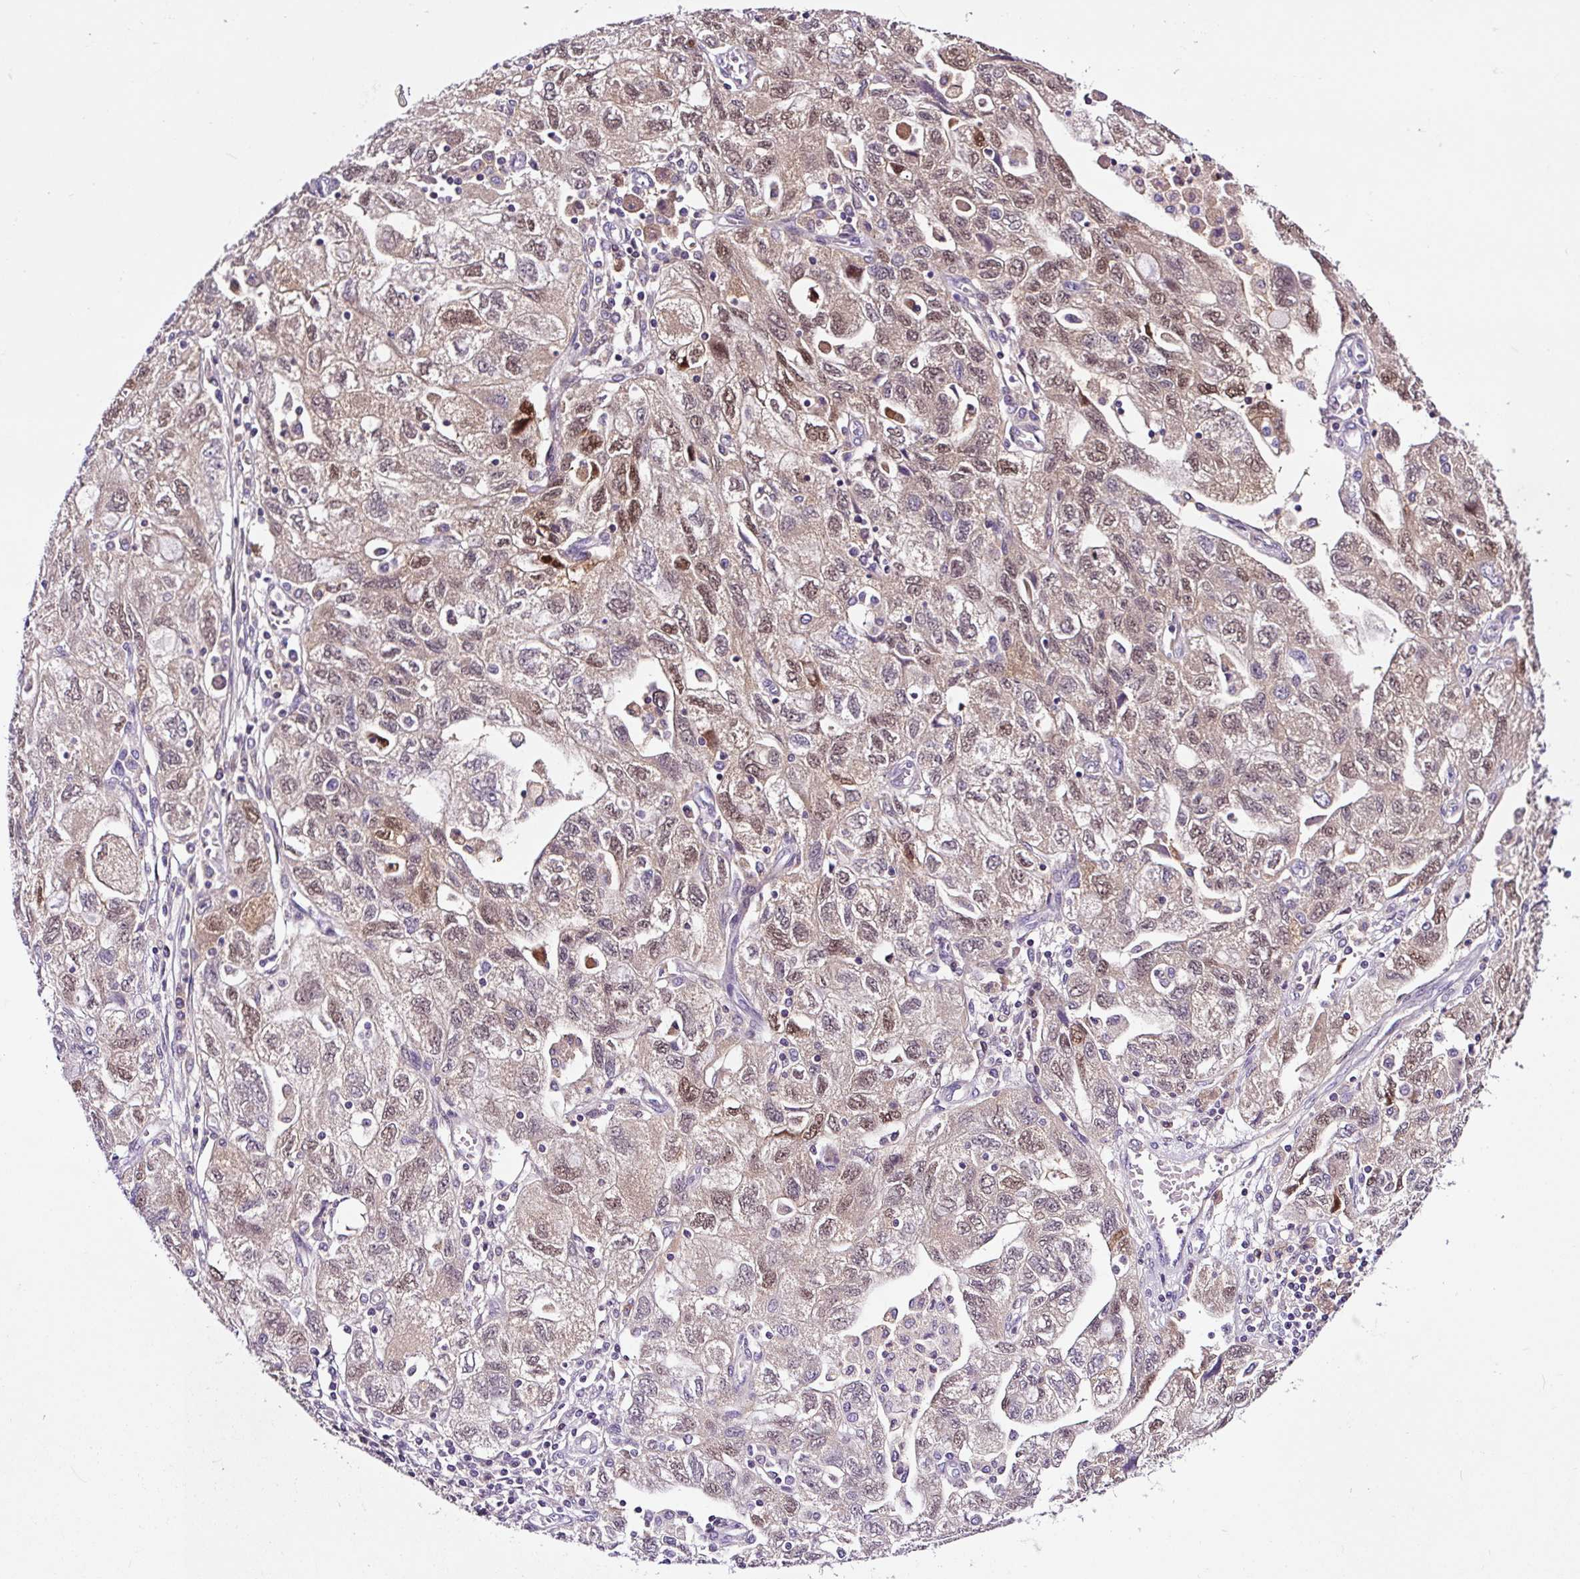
{"staining": {"intensity": "weak", "quantity": "25%-75%", "location": "nuclear"}, "tissue": "ovarian cancer", "cell_type": "Tumor cells", "image_type": "cancer", "snomed": [{"axis": "morphology", "description": "Carcinoma, NOS"}, {"axis": "morphology", "description": "Cystadenocarcinoma, serous, NOS"}, {"axis": "topography", "description": "Ovary"}], "caption": "IHC histopathology image of neoplastic tissue: ovarian carcinoma stained using immunohistochemistry exhibits low levels of weak protein expression localized specifically in the nuclear of tumor cells, appearing as a nuclear brown color.", "gene": "TAFA3", "patient": {"sex": "female", "age": 69}}